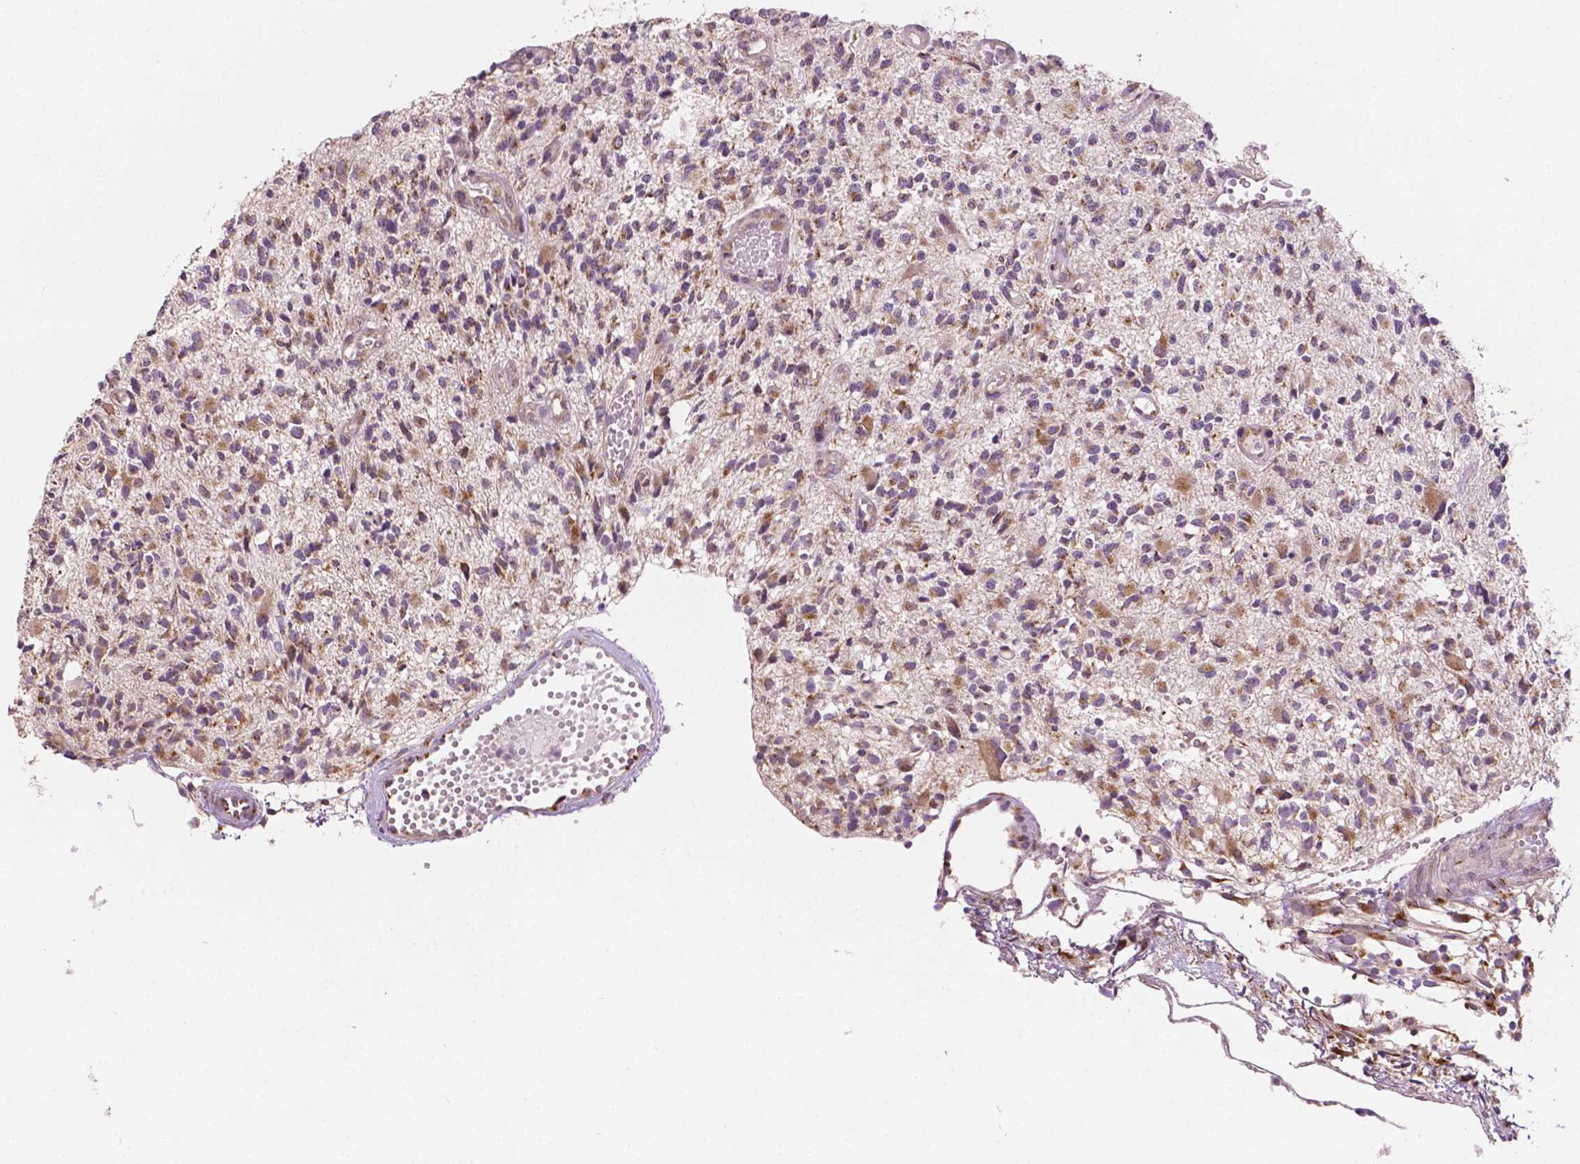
{"staining": {"intensity": "weak", "quantity": "25%-75%", "location": "cytoplasmic/membranous"}, "tissue": "glioma", "cell_type": "Tumor cells", "image_type": "cancer", "snomed": [{"axis": "morphology", "description": "Glioma, malignant, High grade"}, {"axis": "topography", "description": "Brain"}], "caption": "Approximately 25%-75% of tumor cells in glioma show weak cytoplasmic/membranous protein expression as visualized by brown immunohistochemical staining.", "gene": "EBAG9", "patient": {"sex": "female", "age": 63}}